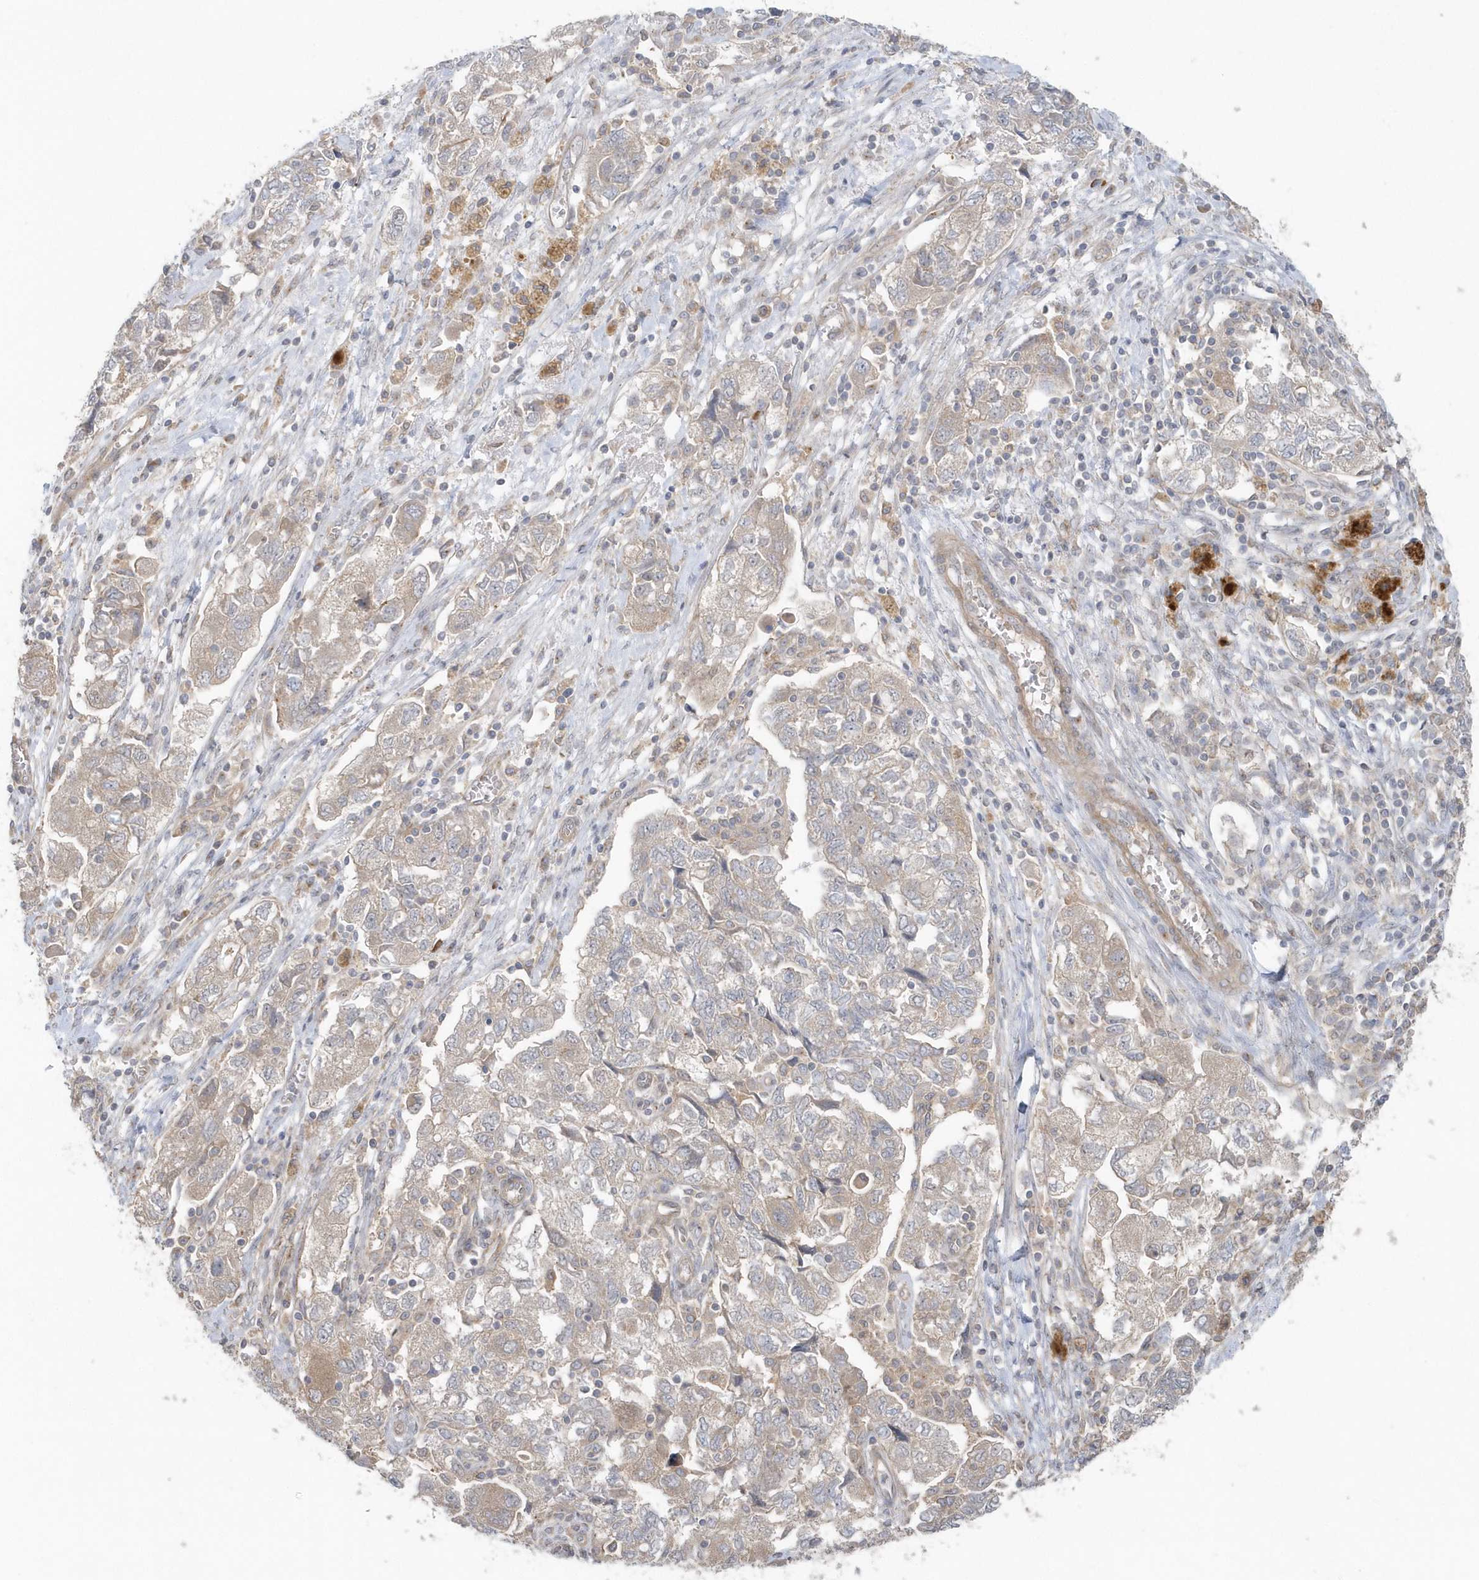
{"staining": {"intensity": "weak", "quantity": "<25%", "location": "cytoplasmic/membranous"}, "tissue": "ovarian cancer", "cell_type": "Tumor cells", "image_type": "cancer", "snomed": [{"axis": "morphology", "description": "Carcinoma, NOS"}, {"axis": "morphology", "description": "Cystadenocarcinoma, serous, NOS"}, {"axis": "topography", "description": "Ovary"}], "caption": "There is no significant expression in tumor cells of ovarian cancer.", "gene": "ACTR1A", "patient": {"sex": "female", "age": 69}}